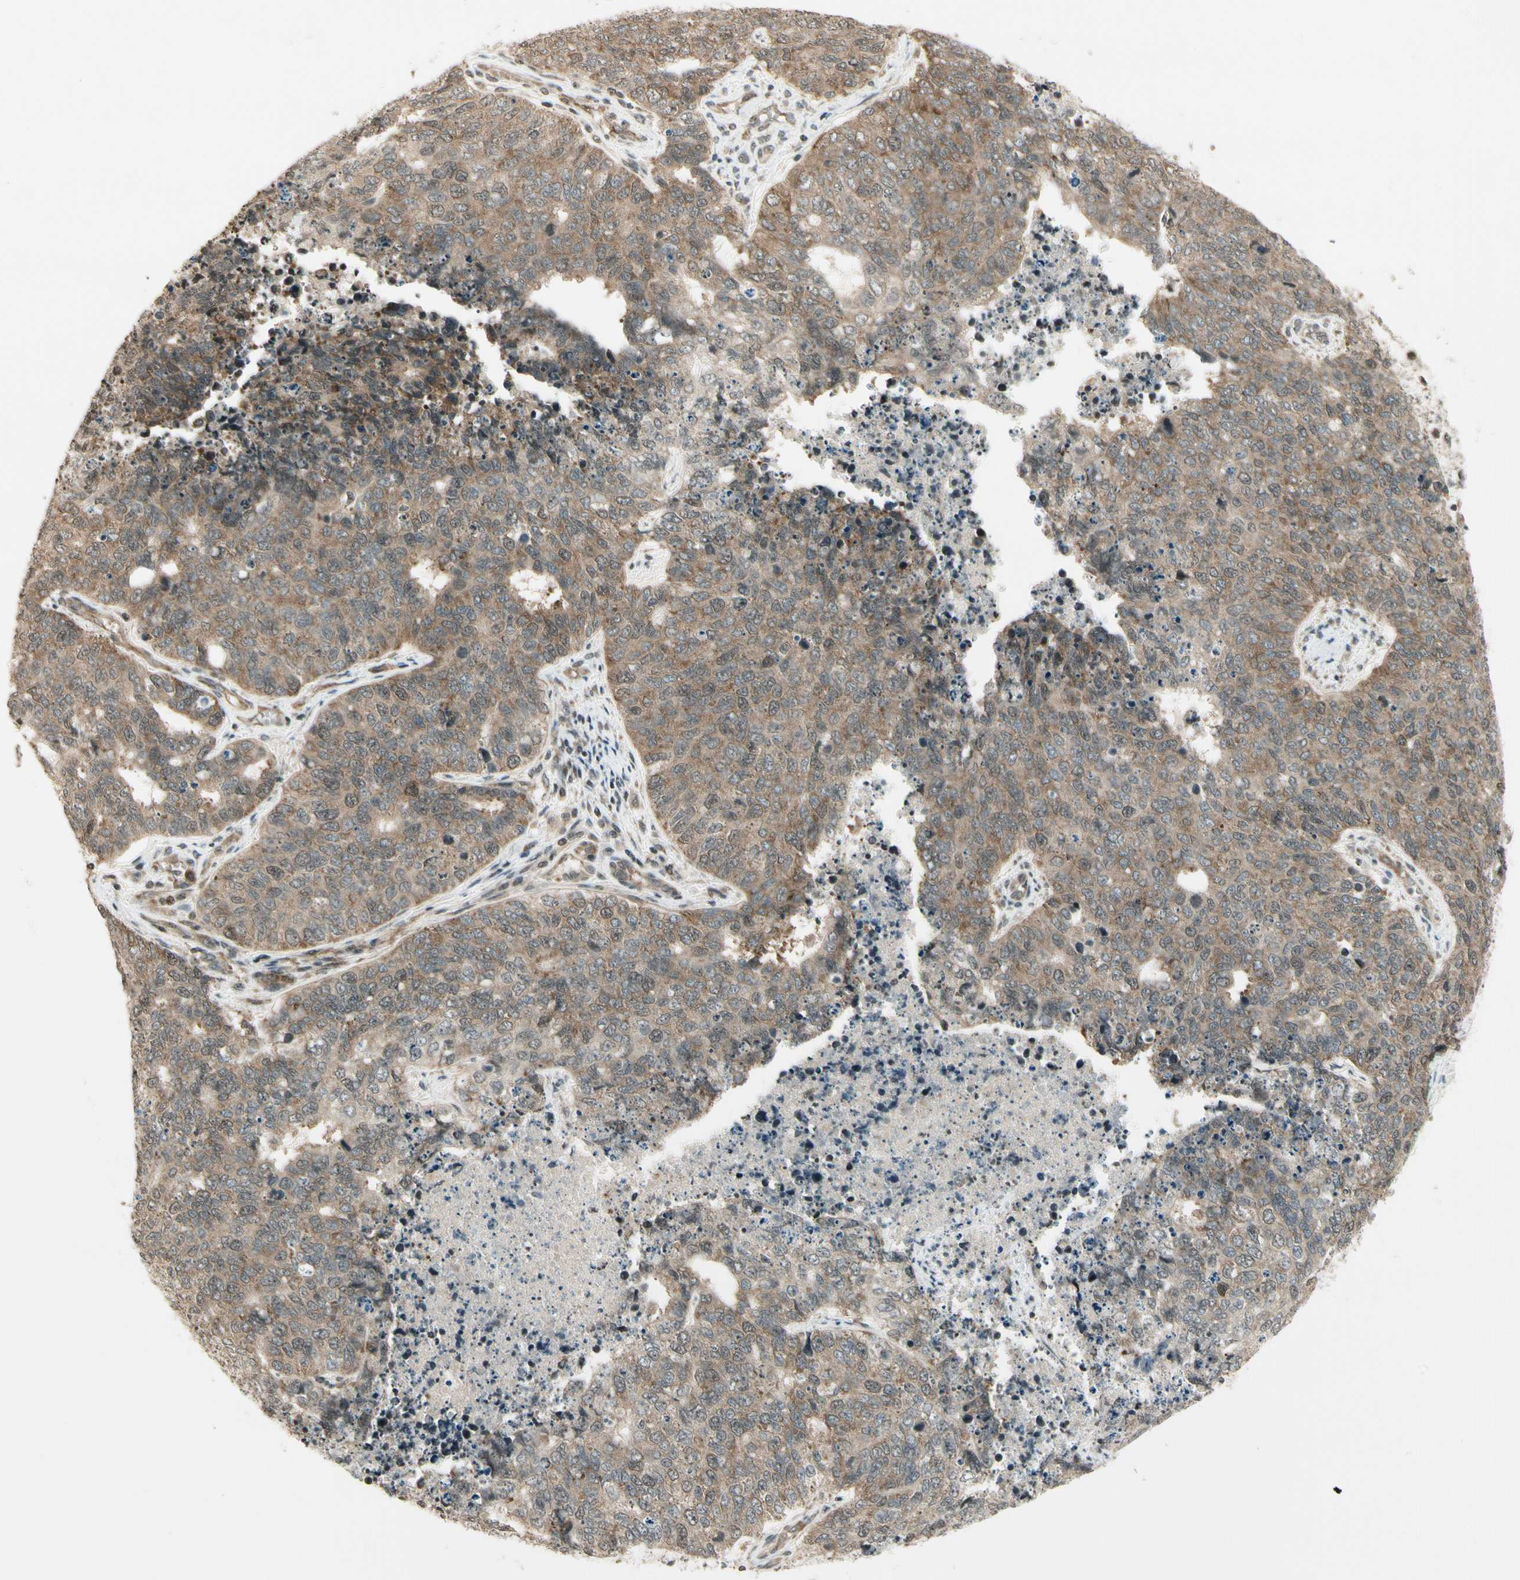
{"staining": {"intensity": "weak", "quantity": ">75%", "location": "cytoplasmic/membranous"}, "tissue": "cervical cancer", "cell_type": "Tumor cells", "image_type": "cancer", "snomed": [{"axis": "morphology", "description": "Squamous cell carcinoma, NOS"}, {"axis": "topography", "description": "Cervix"}], "caption": "A micrograph showing weak cytoplasmic/membranous expression in about >75% of tumor cells in cervical cancer, as visualized by brown immunohistochemical staining.", "gene": "SMN2", "patient": {"sex": "female", "age": 63}}